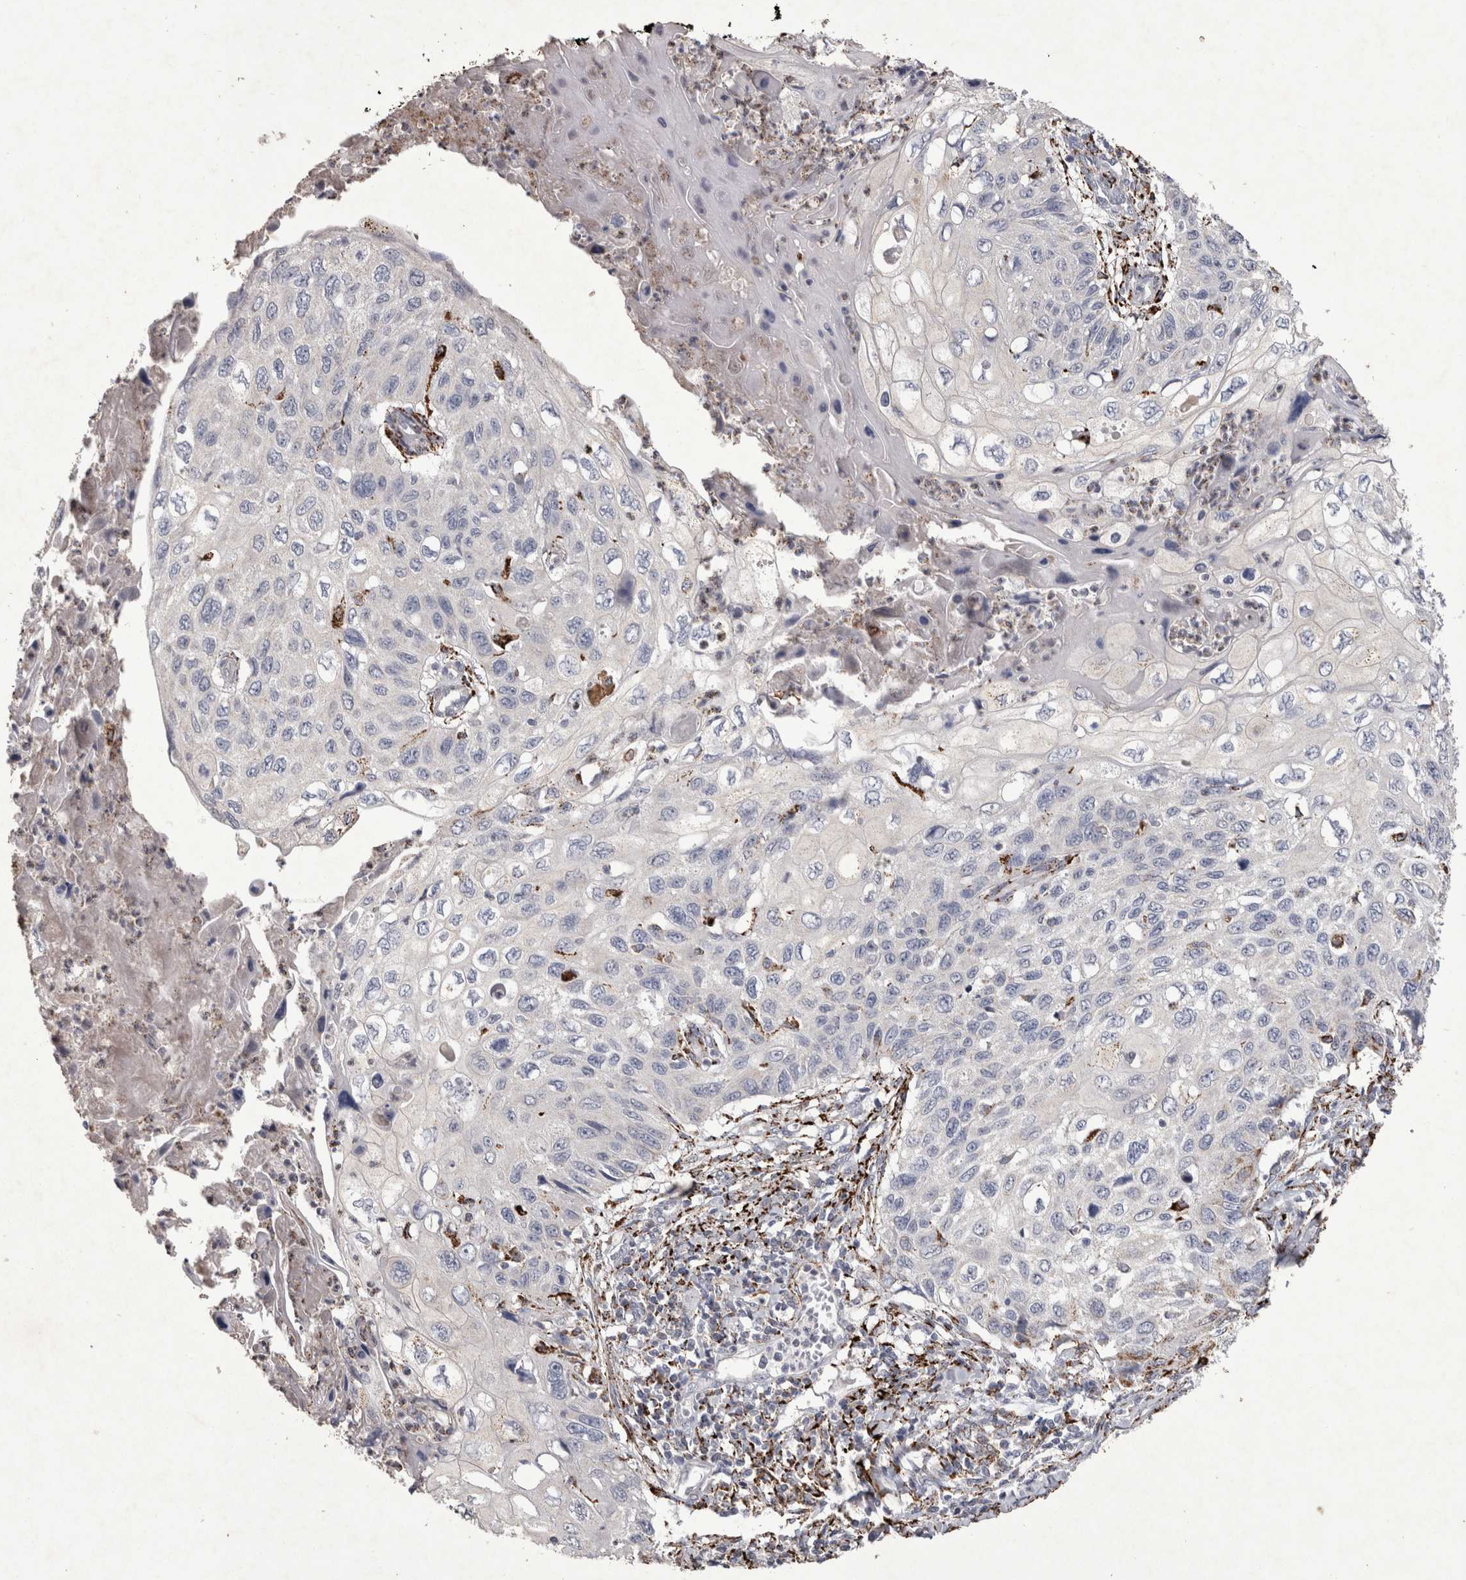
{"staining": {"intensity": "negative", "quantity": "none", "location": "none"}, "tissue": "cervical cancer", "cell_type": "Tumor cells", "image_type": "cancer", "snomed": [{"axis": "morphology", "description": "Squamous cell carcinoma, NOS"}, {"axis": "topography", "description": "Cervix"}], "caption": "Immunohistochemistry of squamous cell carcinoma (cervical) shows no positivity in tumor cells. Brightfield microscopy of immunohistochemistry (IHC) stained with DAB (brown) and hematoxylin (blue), captured at high magnification.", "gene": "DKK3", "patient": {"sex": "female", "age": 70}}